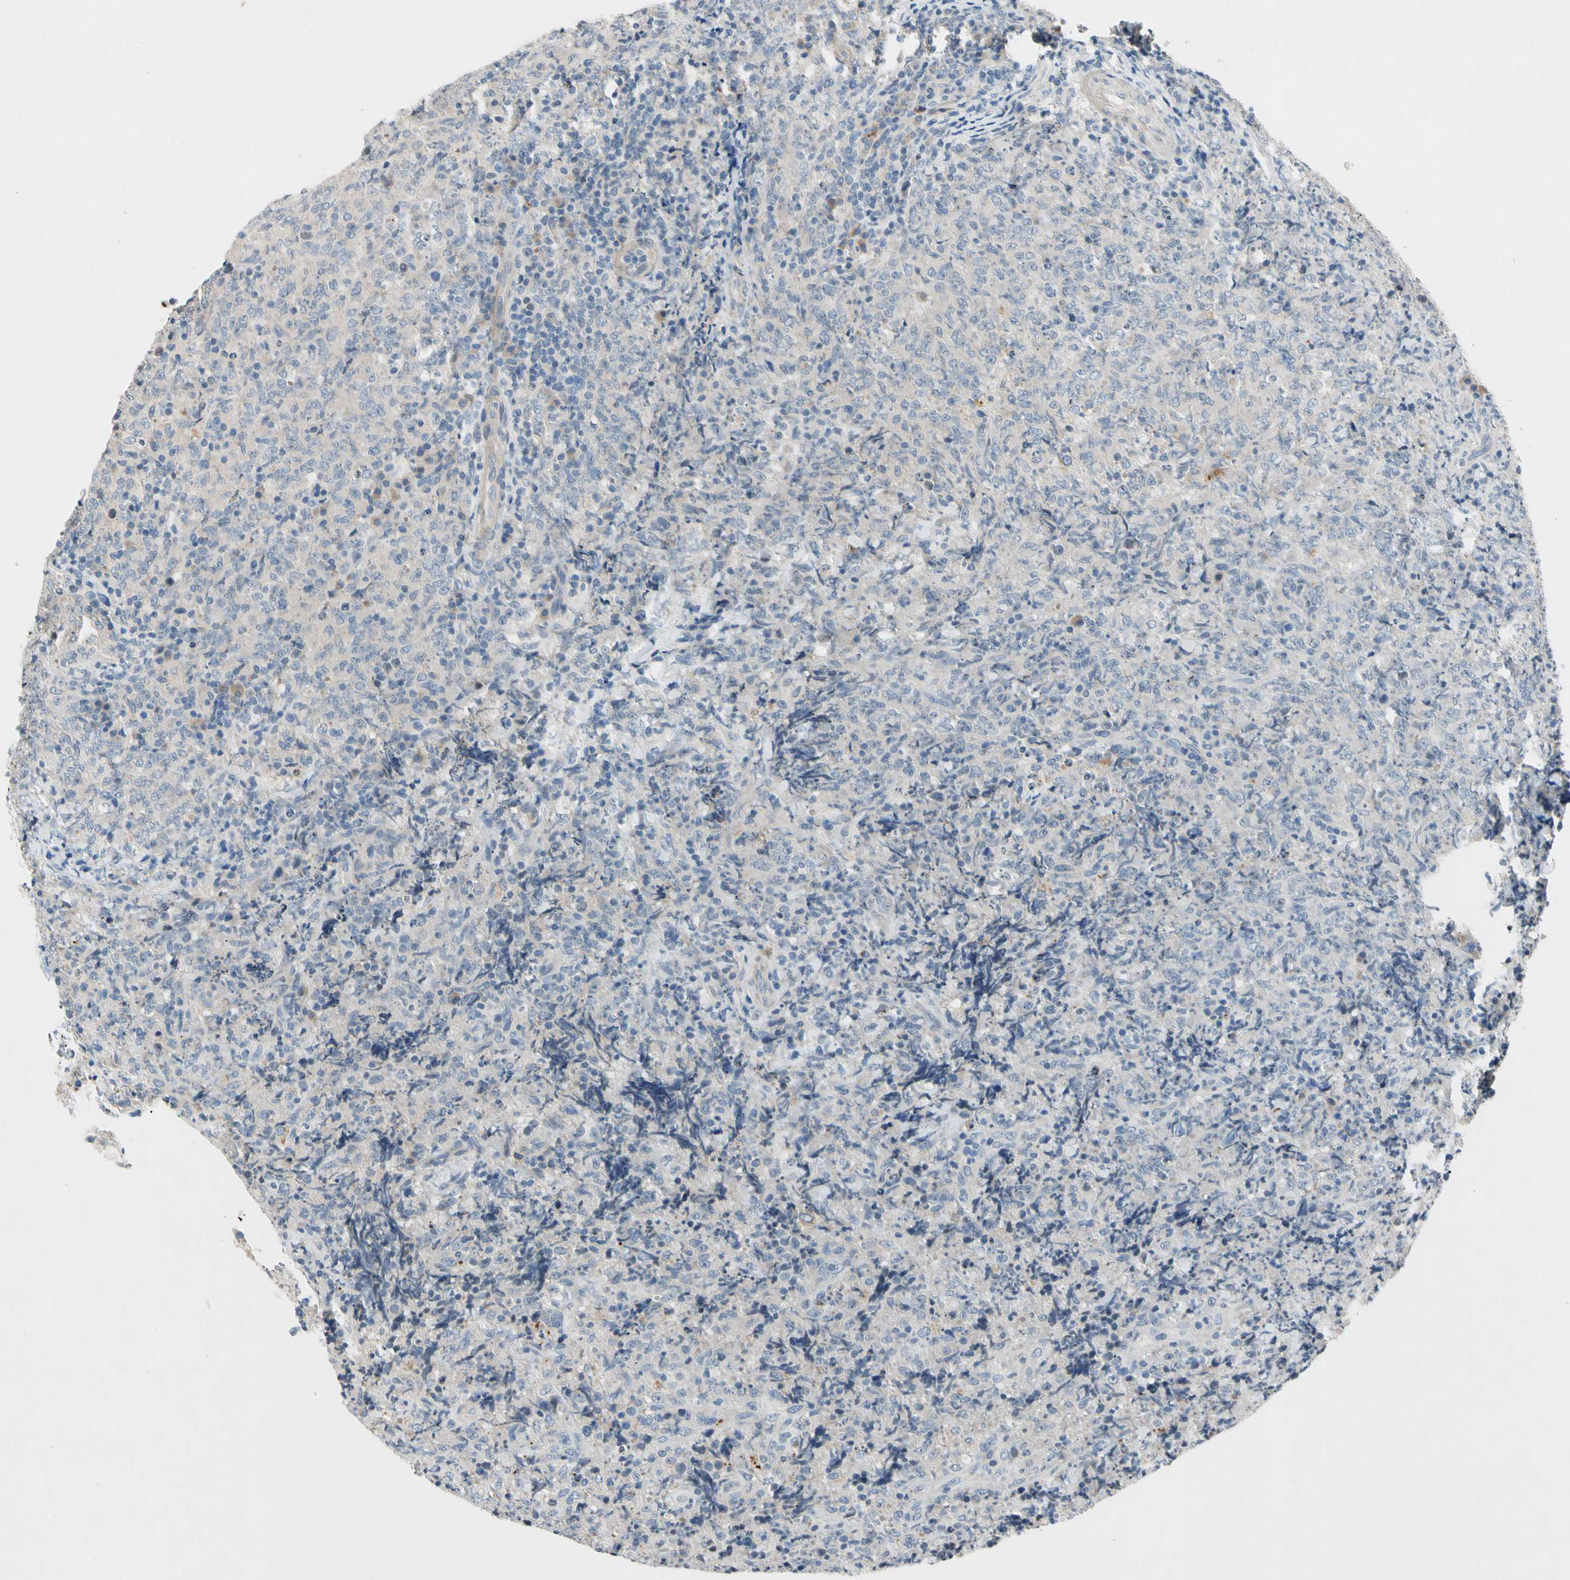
{"staining": {"intensity": "negative", "quantity": "none", "location": "none"}, "tissue": "lymphoma", "cell_type": "Tumor cells", "image_type": "cancer", "snomed": [{"axis": "morphology", "description": "Malignant lymphoma, non-Hodgkin's type, High grade"}, {"axis": "topography", "description": "Tonsil"}], "caption": "A high-resolution histopathology image shows IHC staining of high-grade malignant lymphoma, non-Hodgkin's type, which shows no significant staining in tumor cells. (IHC, brightfield microscopy, high magnification).", "gene": "GAS6", "patient": {"sex": "female", "age": 36}}